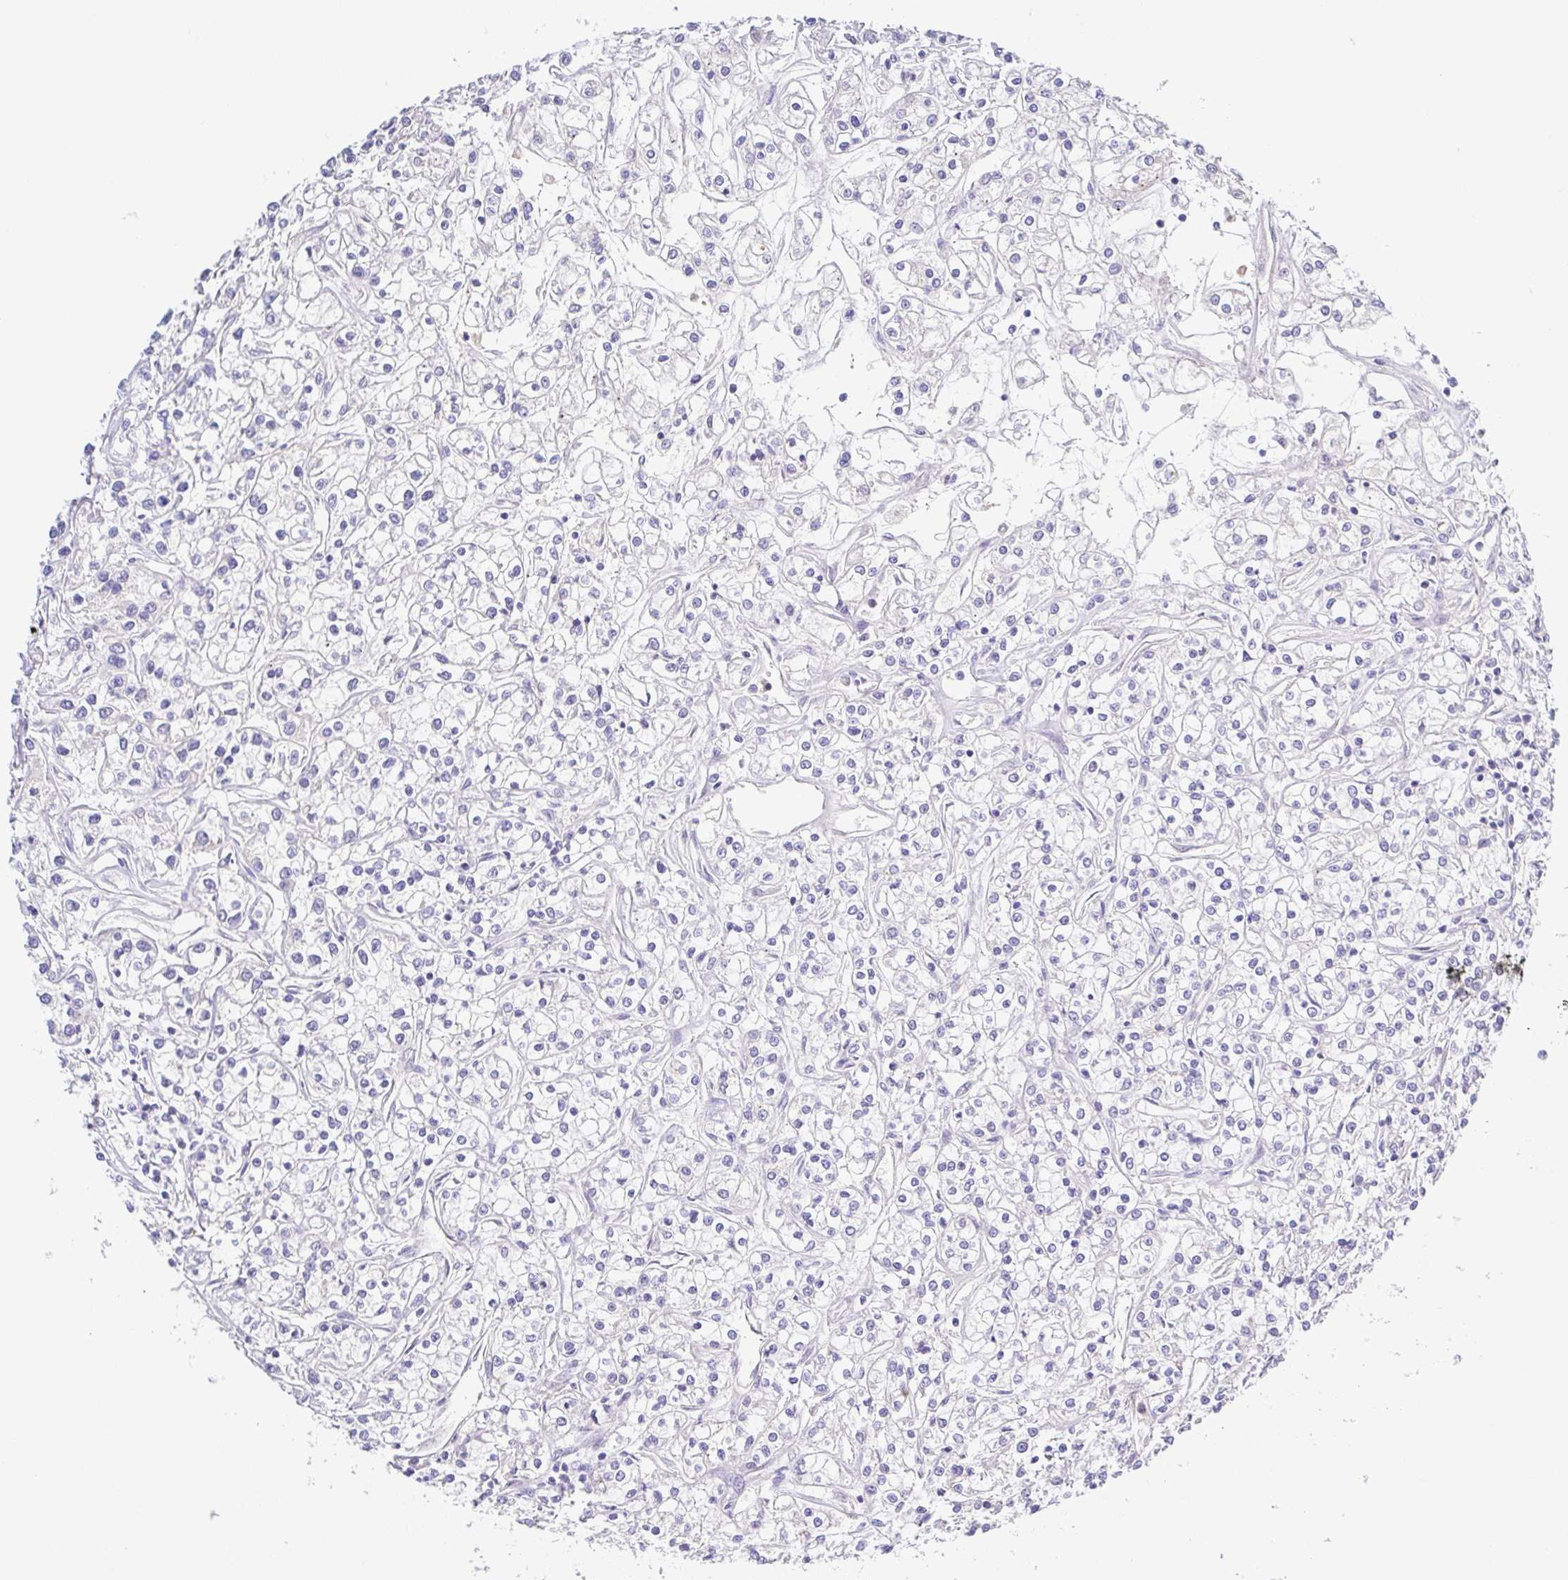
{"staining": {"intensity": "negative", "quantity": "none", "location": "none"}, "tissue": "renal cancer", "cell_type": "Tumor cells", "image_type": "cancer", "snomed": [{"axis": "morphology", "description": "Adenocarcinoma, NOS"}, {"axis": "topography", "description": "Kidney"}], "caption": "Renal cancer stained for a protein using immunohistochemistry (IHC) reveals no expression tumor cells.", "gene": "A1BG", "patient": {"sex": "female", "age": 59}}